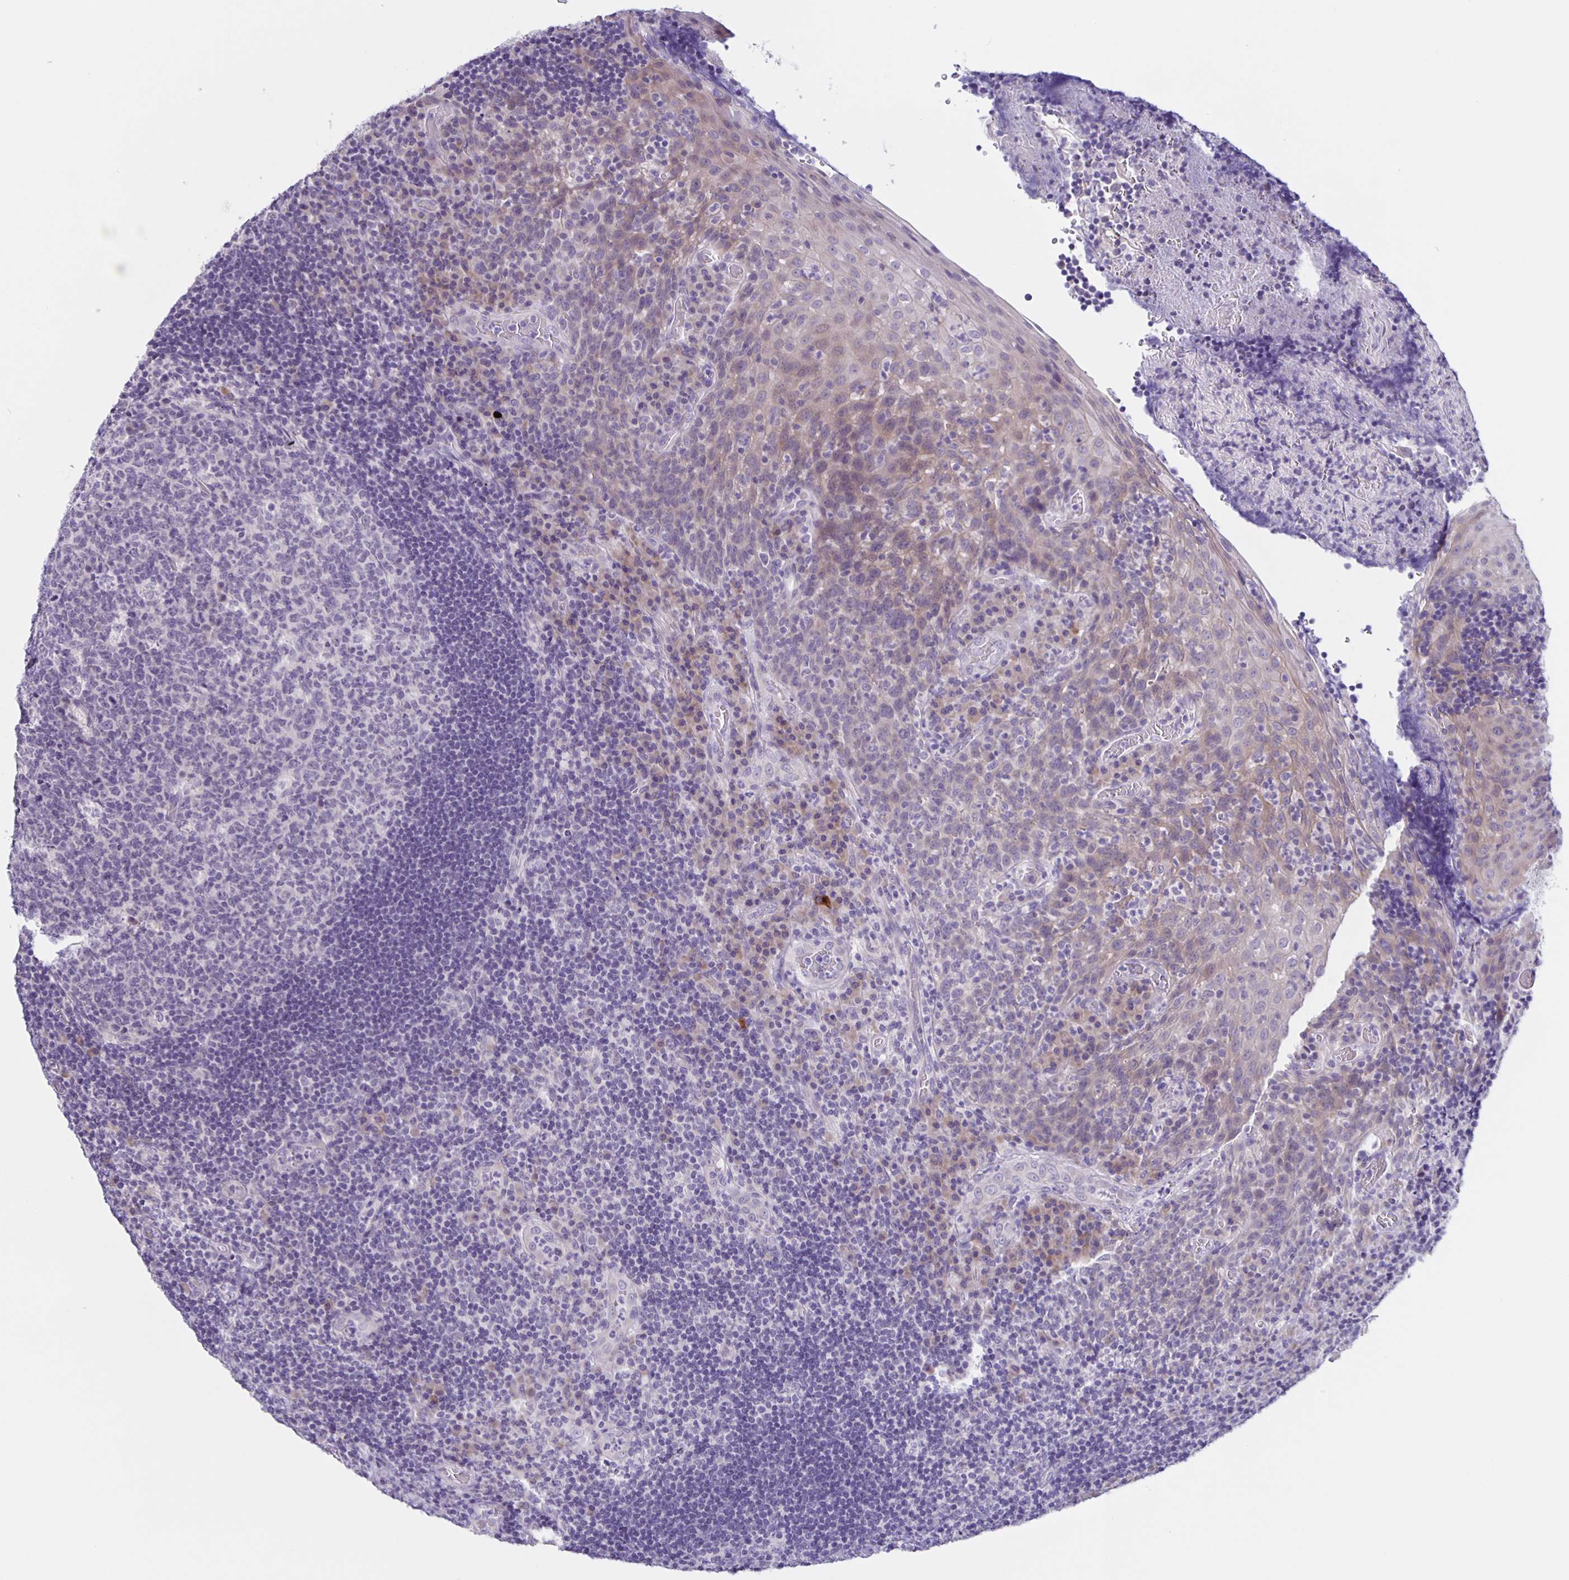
{"staining": {"intensity": "negative", "quantity": "none", "location": "none"}, "tissue": "tonsil", "cell_type": "Germinal center cells", "image_type": "normal", "snomed": [{"axis": "morphology", "description": "Normal tissue, NOS"}, {"axis": "topography", "description": "Tonsil"}], "caption": "High power microscopy image of an IHC micrograph of benign tonsil, revealing no significant positivity in germinal center cells.", "gene": "SLC12A3", "patient": {"sex": "male", "age": 17}}